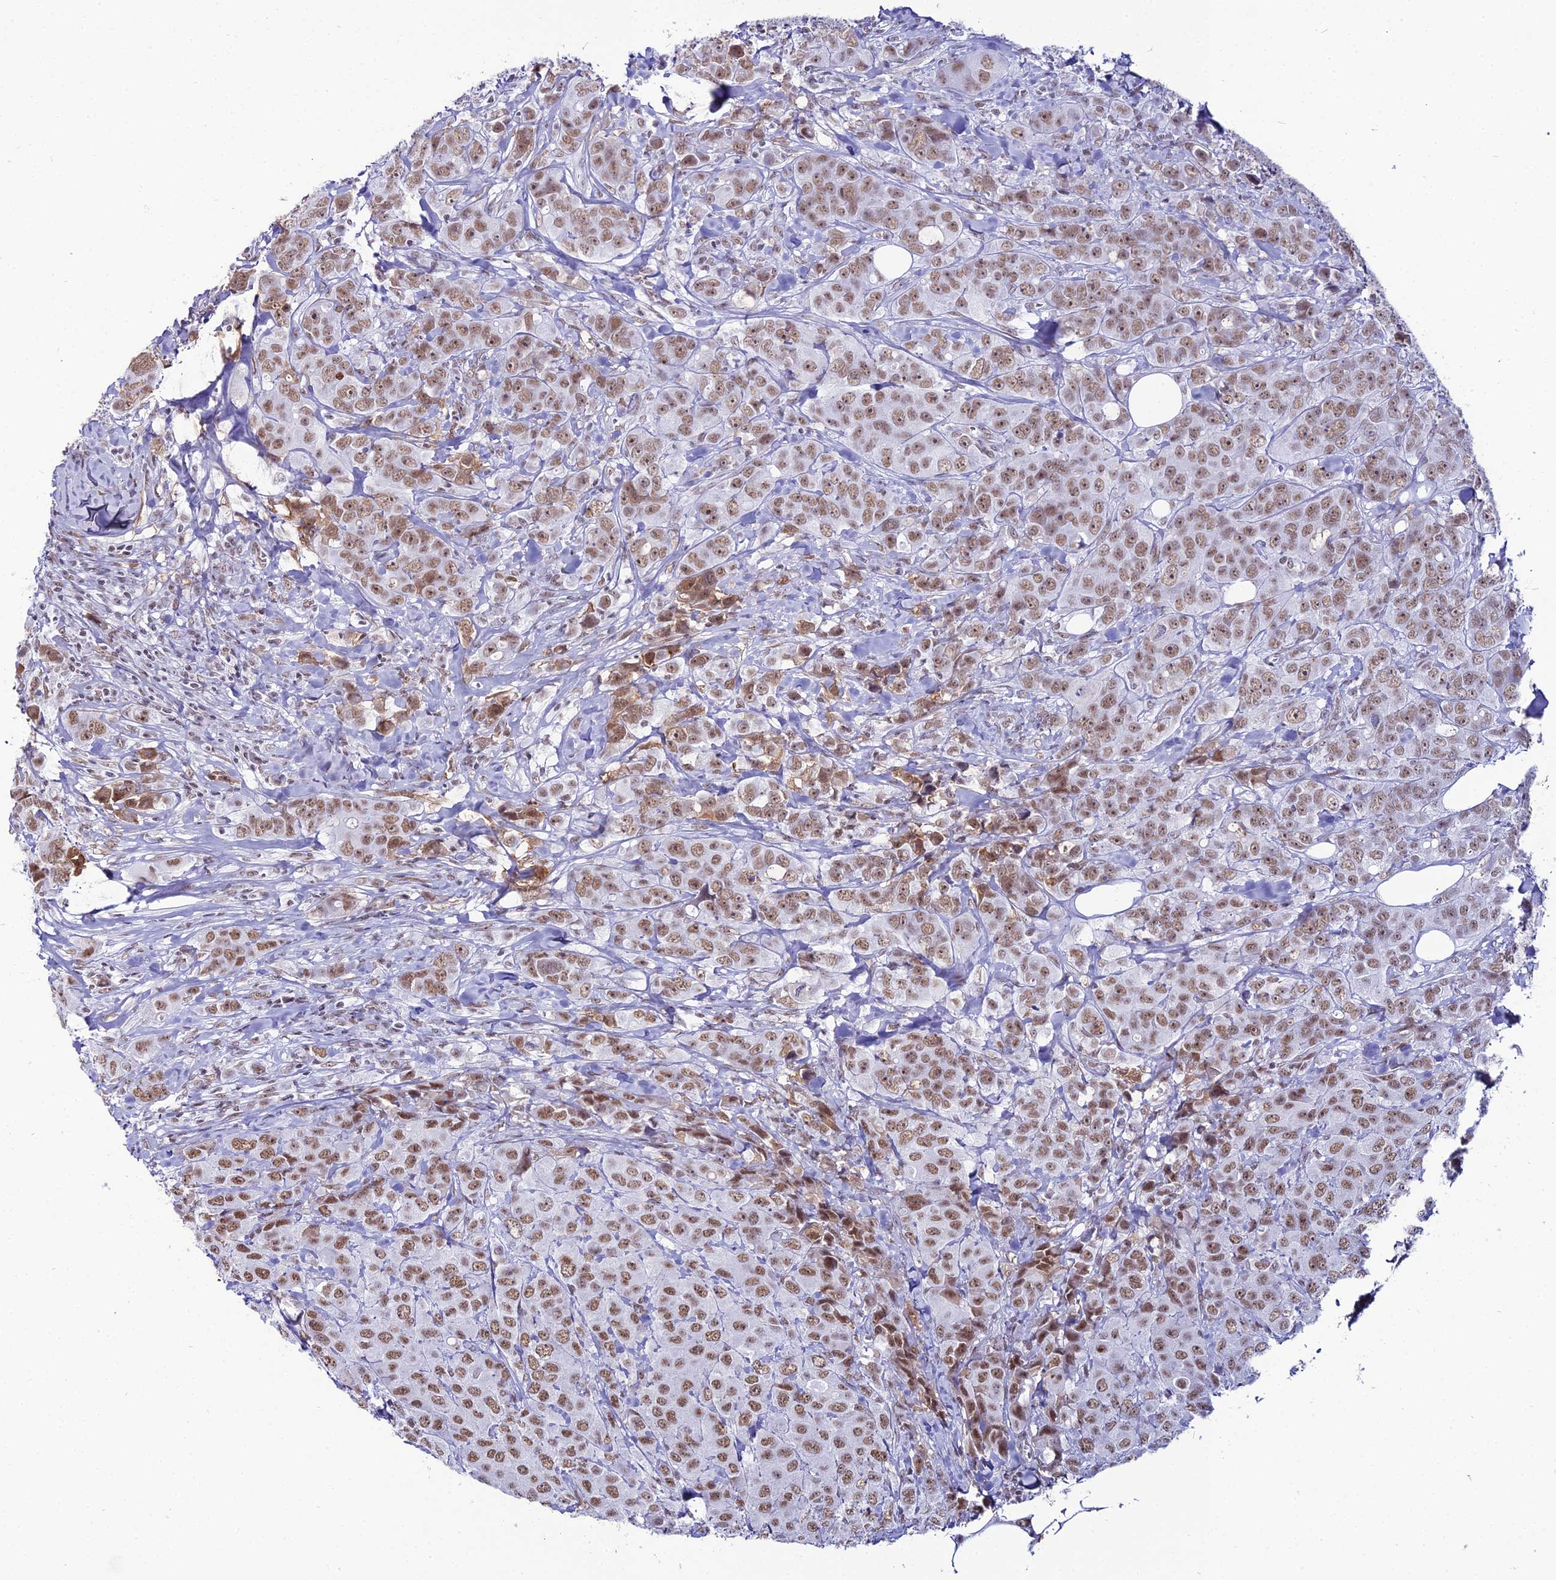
{"staining": {"intensity": "moderate", "quantity": ">75%", "location": "nuclear"}, "tissue": "breast cancer", "cell_type": "Tumor cells", "image_type": "cancer", "snomed": [{"axis": "morphology", "description": "Duct carcinoma"}, {"axis": "topography", "description": "Breast"}], "caption": "Intraductal carcinoma (breast) stained with a brown dye displays moderate nuclear positive positivity in approximately >75% of tumor cells.", "gene": "RBM12", "patient": {"sex": "female", "age": 43}}